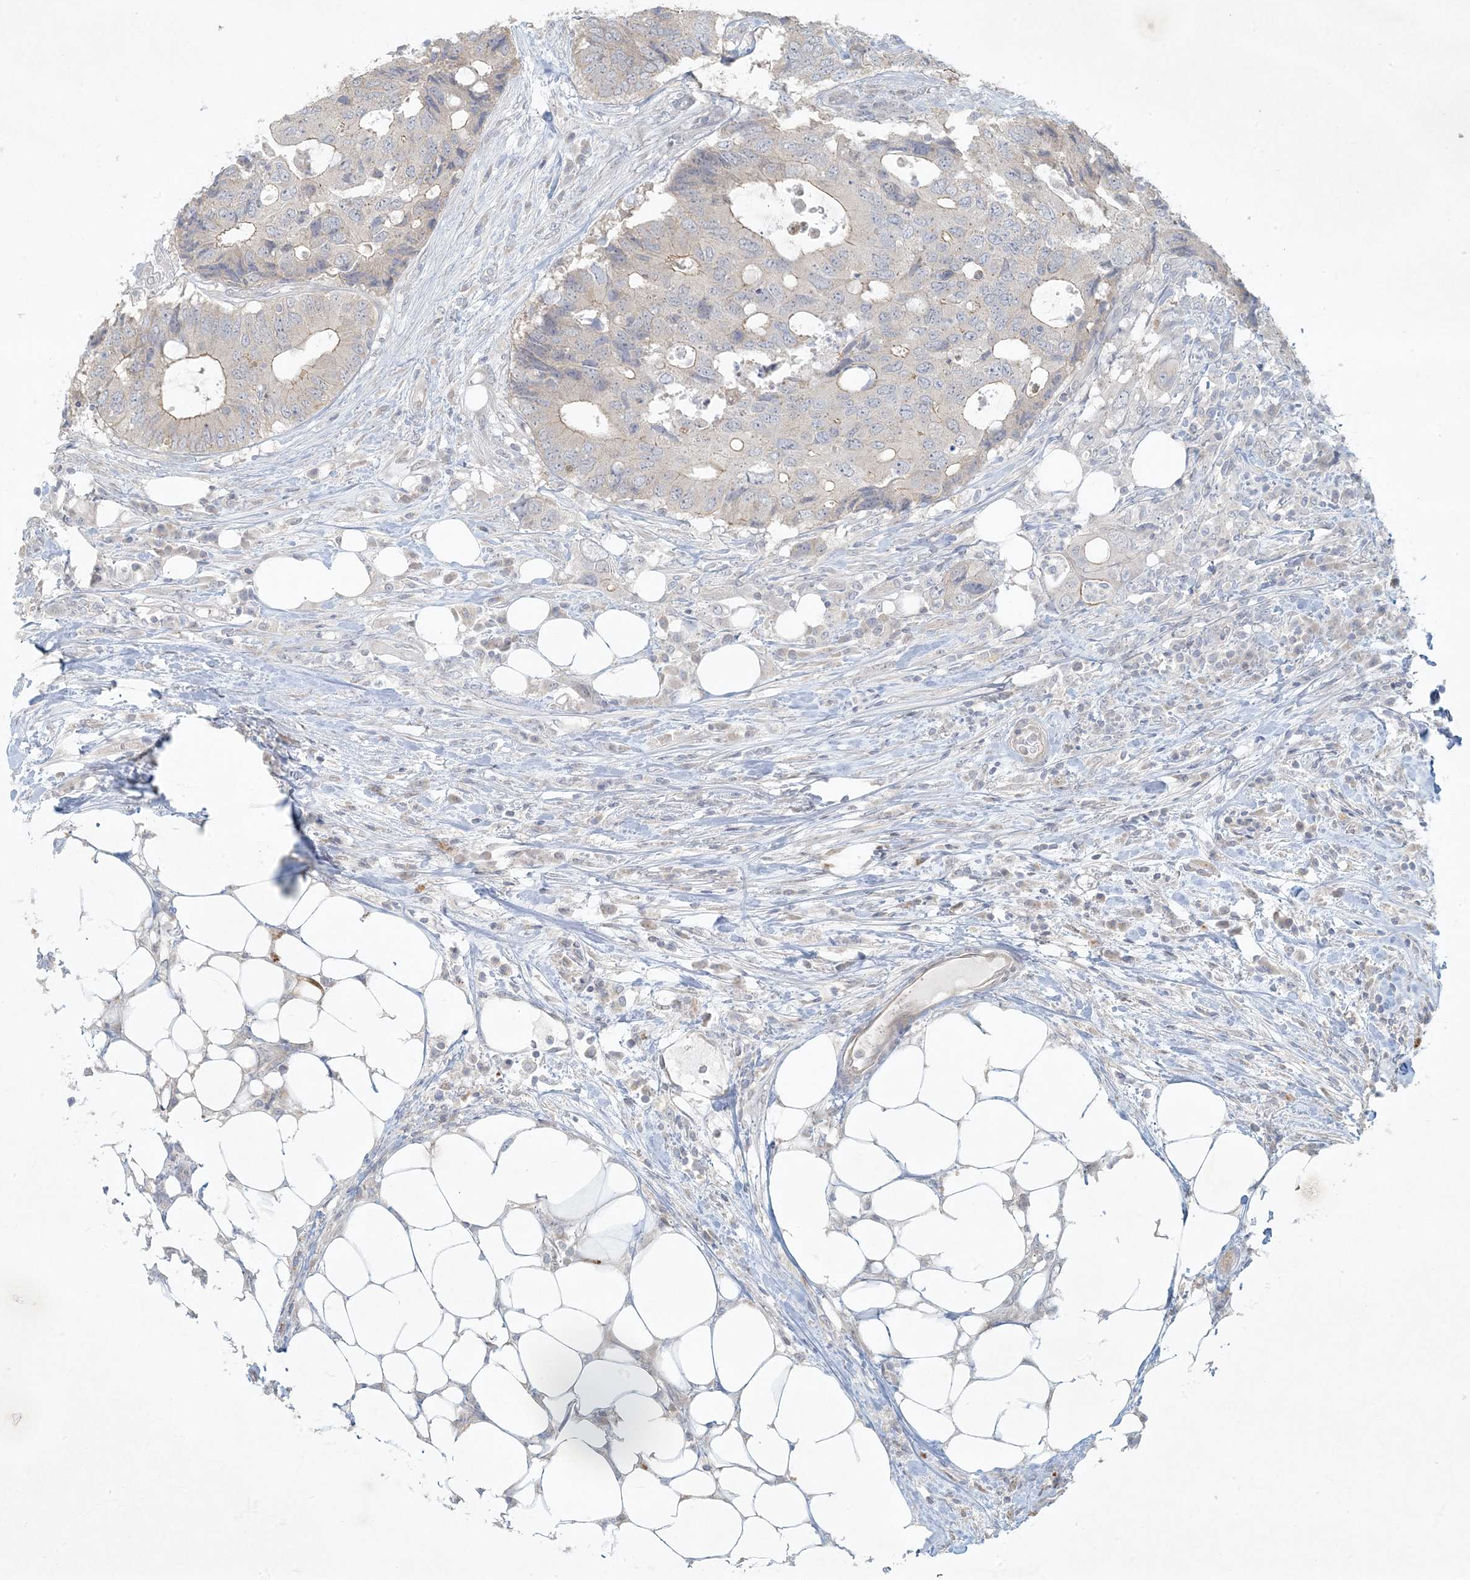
{"staining": {"intensity": "weak", "quantity": "<25%", "location": "cytoplasmic/membranous"}, "tissue": "colorectal cancer", "cell_type": "Tumor cells", "image_type": "cancer", "snomed": [{"axis": "morphology", "description": "Adenocarcinoma, NOS"}, {"axis": "topography", "description": "Colon"}], "caption": "Colorectal adenocarcinoma stained for a protein using immunohistochemistry exhibits no positivity tumor cells.", "gene": "BCORL1", "patient": {"sex": "male", "age": 71}}